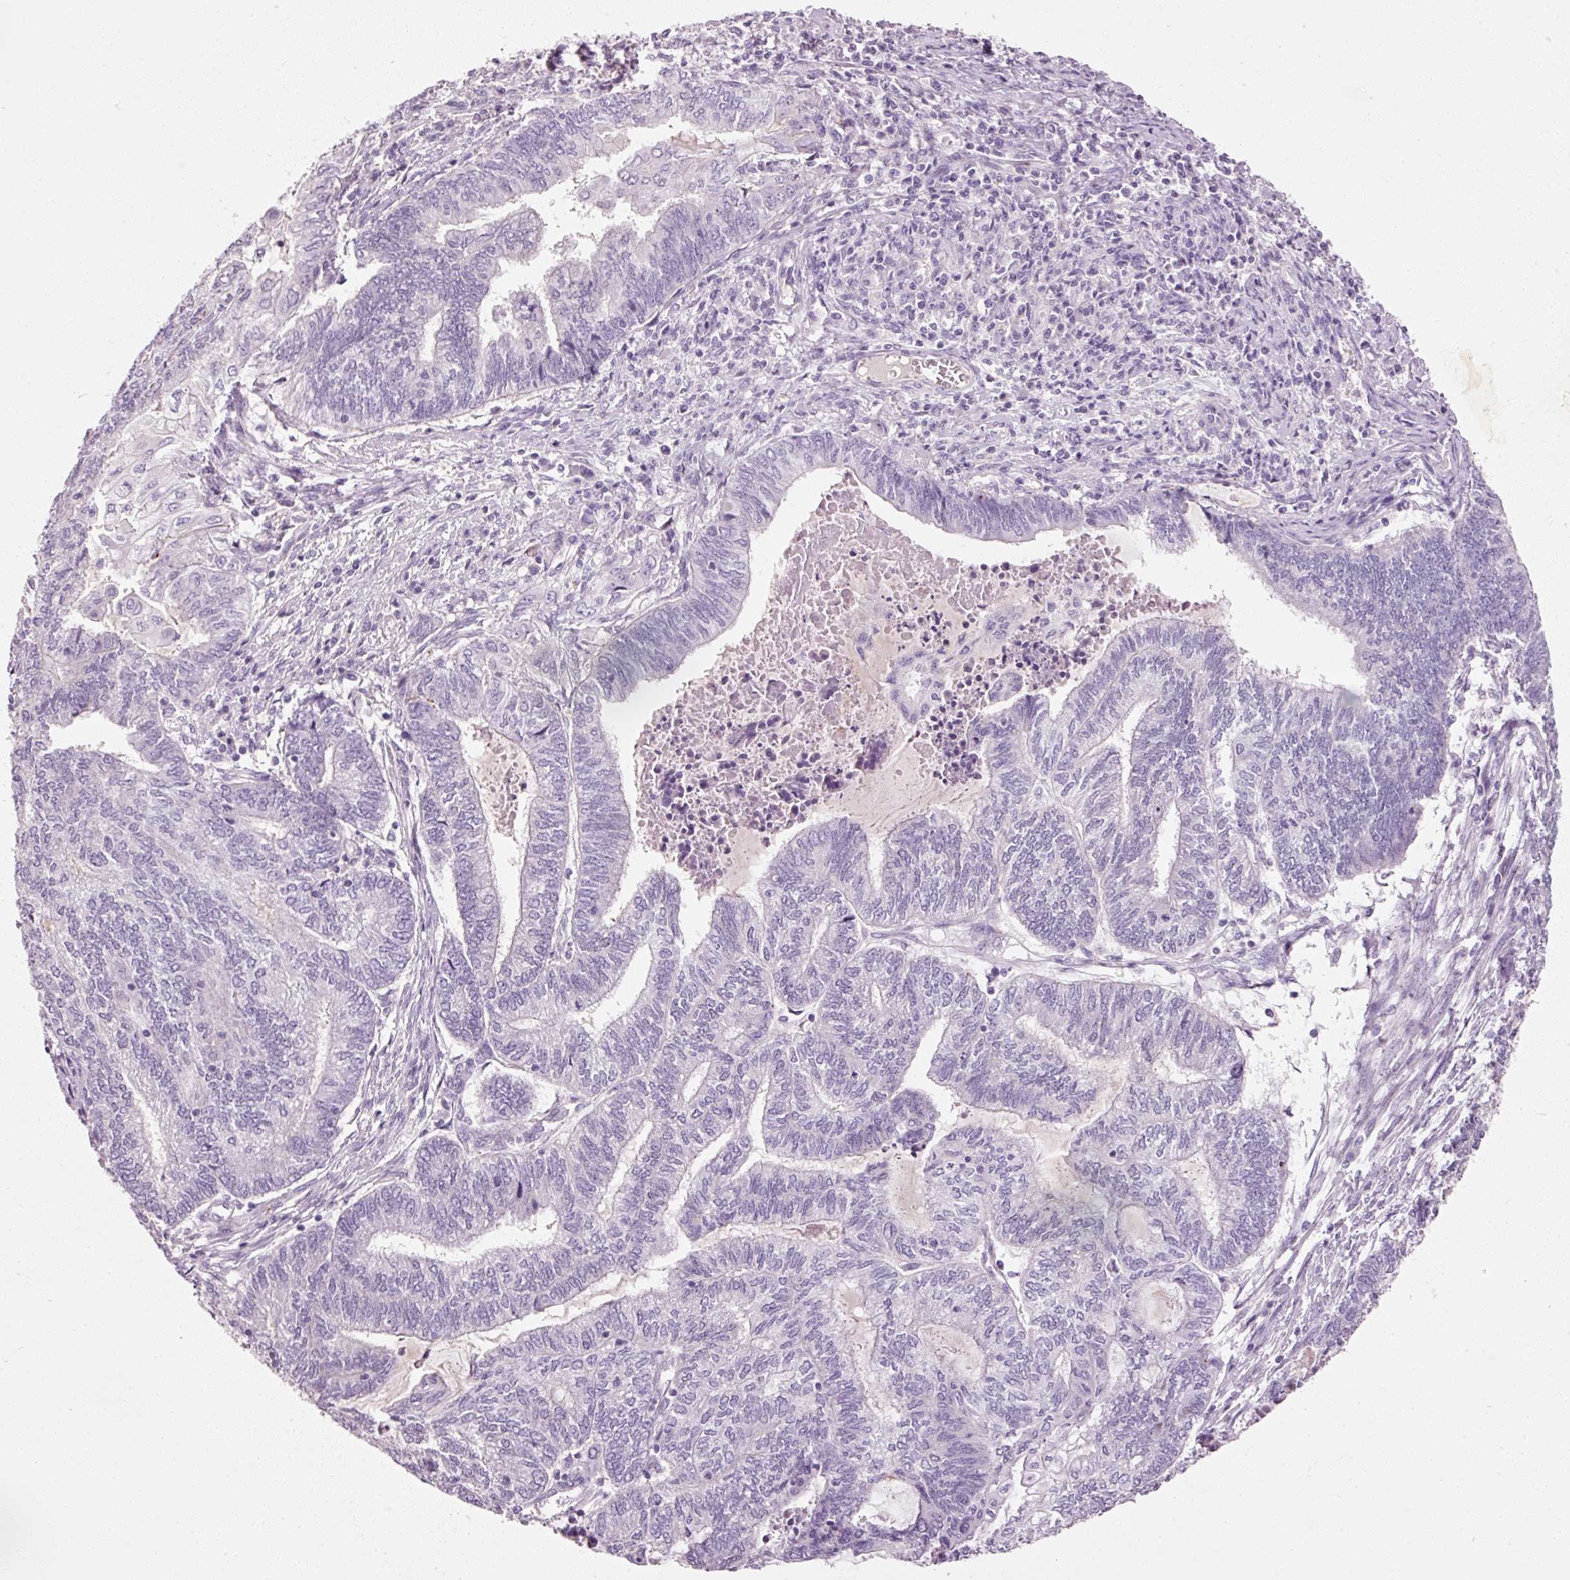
{"staining": {"intensity": "negative", "quantity": "none", "location": "none"}, "tissue": "endometrial cancer", "cell_type": "Tumor cells", "image_type": "cancer", "snomed": [{"axis": "morphology", "description": "Adenocarcinoma, NOS"}, {"axis": "topography", "description": "Uterus"}, {"axis": "topography", "description": "Endometrium"}], "caption": "IHC histopathology image of endometrial adenocarcinoma stained for a protein (brown), which reveals no staining in tumor cells. Brightfield microscopy of IHC stained with DAB (3,3'-diaminobenzidine) (brown) and hematoxylin (blue), captured at high magnification.", "gene": "MUC5AC", "patient": {"sex": "female", "age": 70}}